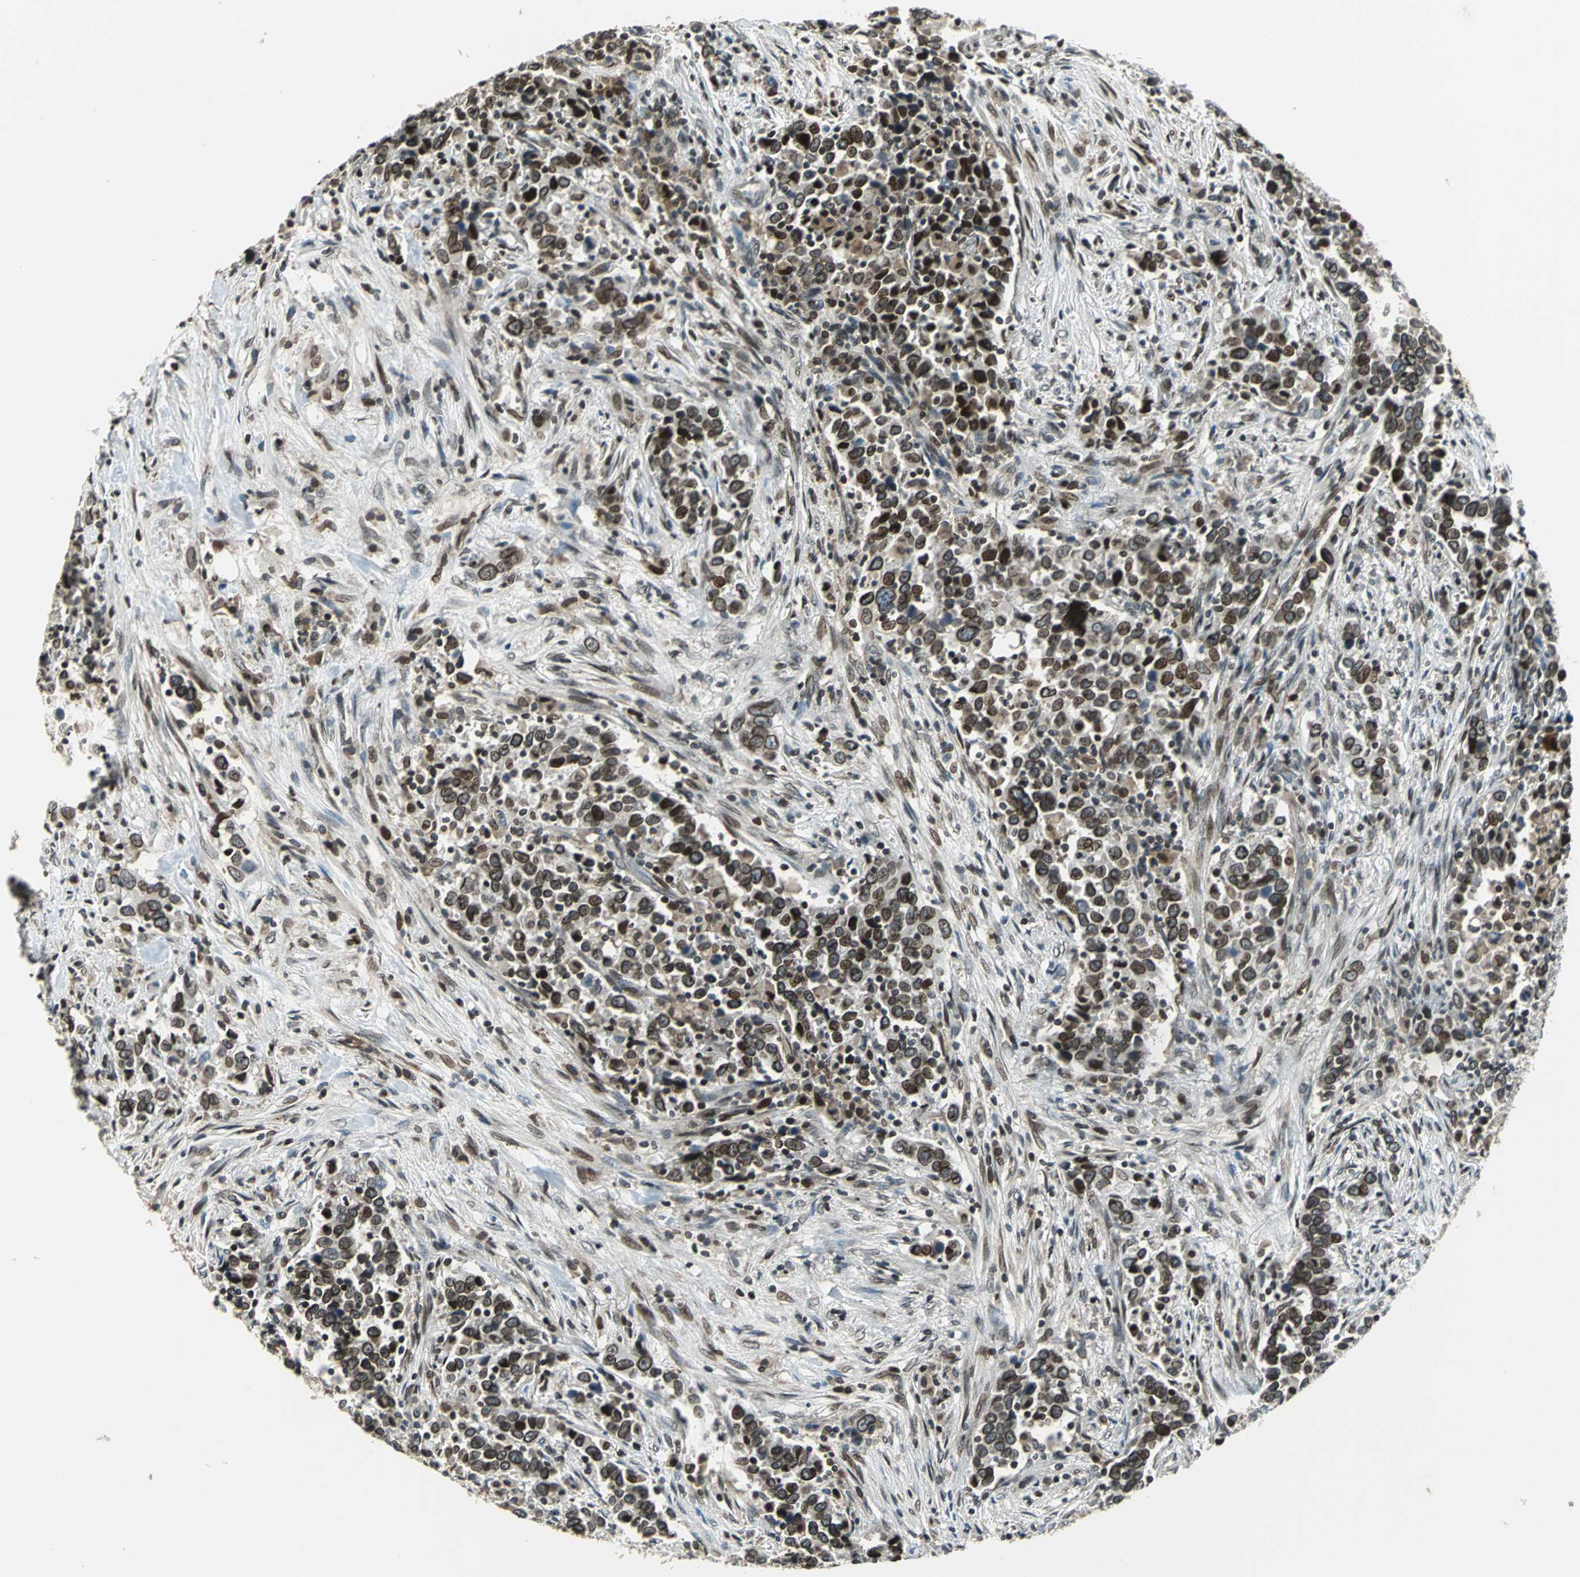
{"staining": {"intensity": "strong", "quantity": ">75%", "location": "cytoplasmic/membranous,nuclear"}, "tissue": "urothelial cancer", "cell_type": "Tumor cells", "image_type": "cancer", "snomed": [{"axis": "morphology", "description": "Urothelial carcinoma, High grade"}, {"axis": "topography", "description": "Urinary bladder"}], "caption": "Urothelial cancer tissue reveals strong cytoplasmic/membranous and nuclear positivity in about >75% of tumor cells, visualized by immunohistochemistry.", "gene": "BRIP1", "patient": {"sex": "male", "age": 61}}